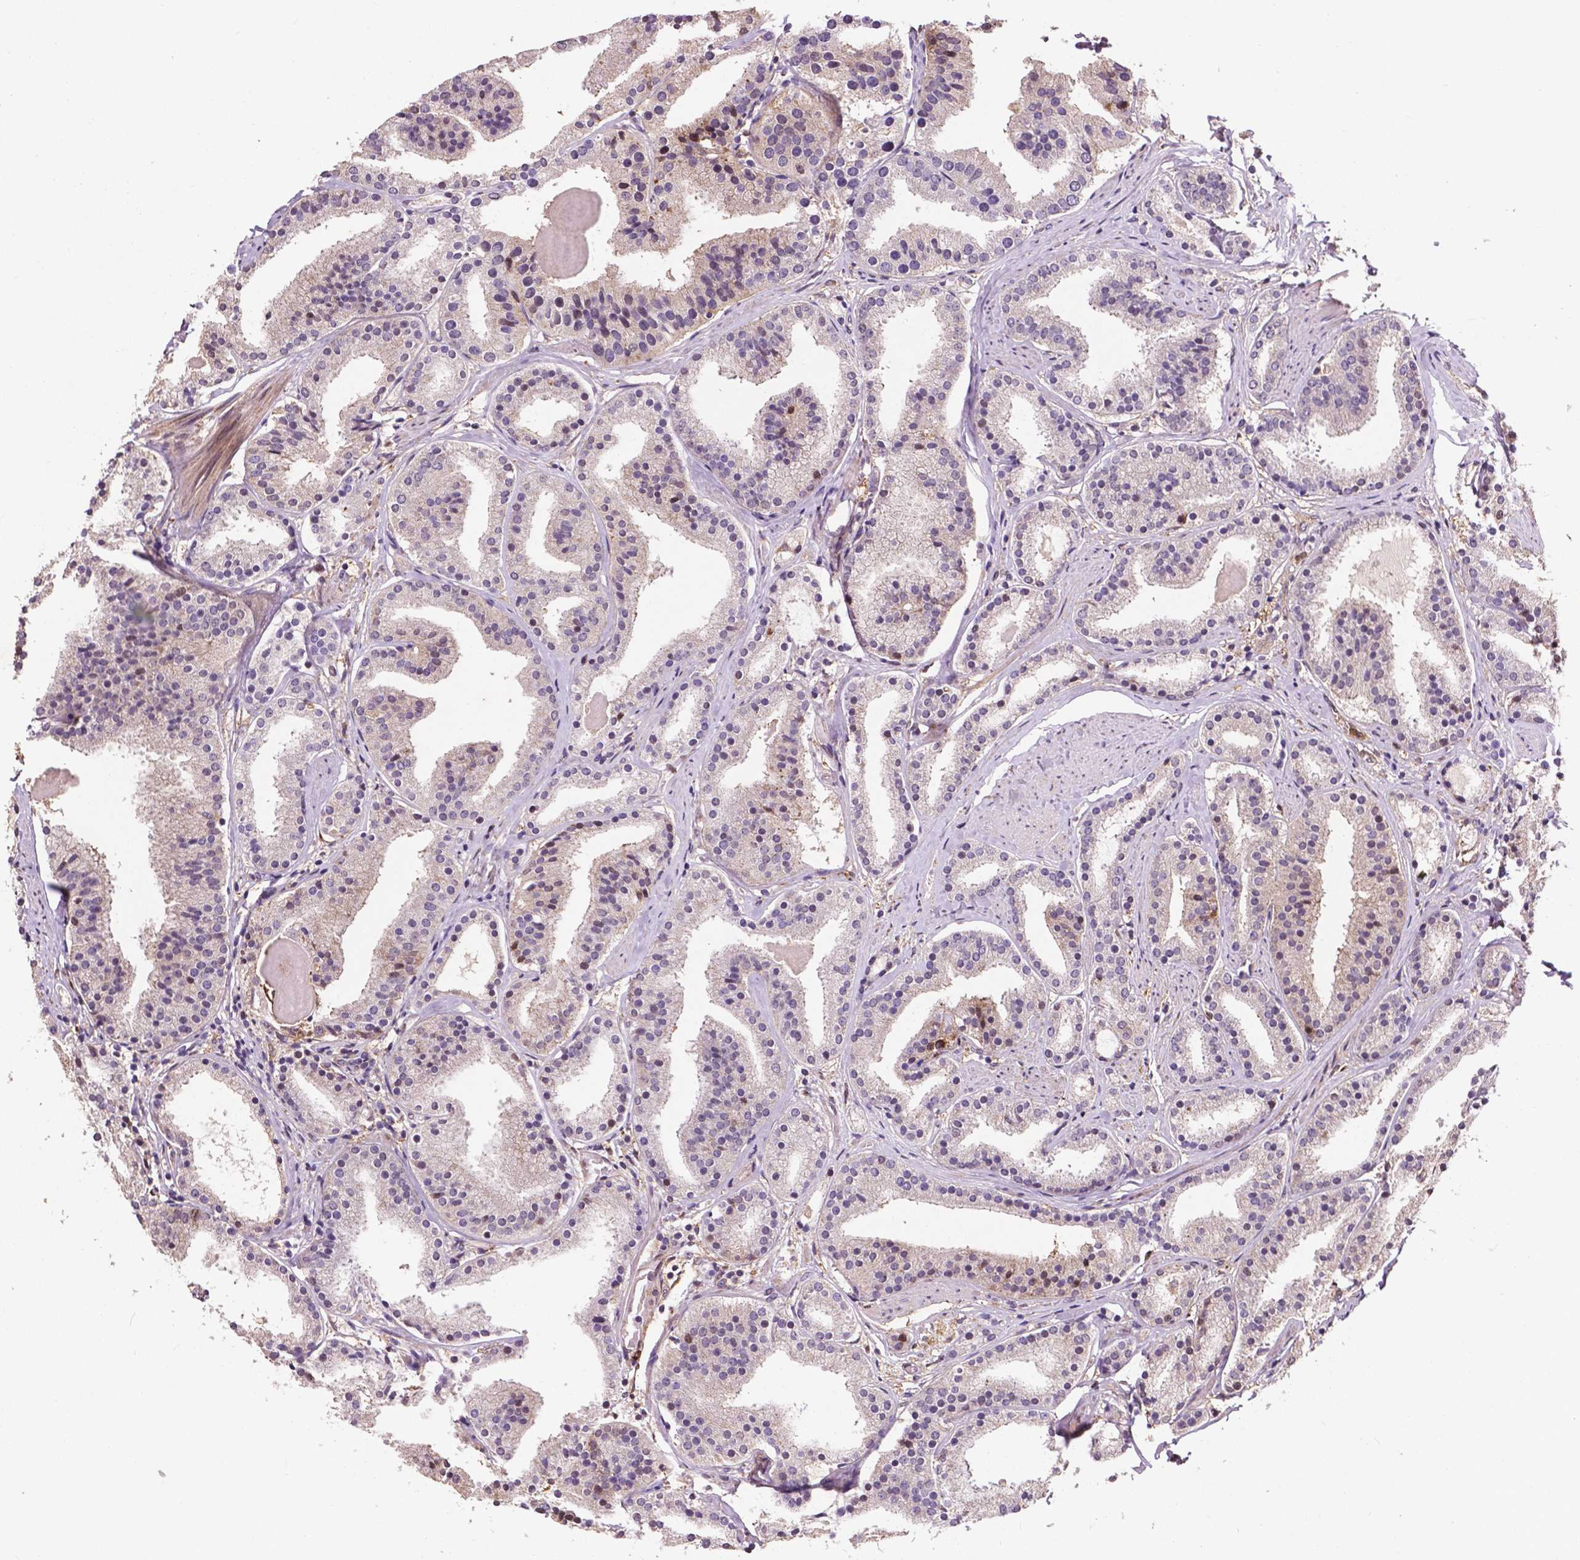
{"staining": {"intensity": "negative", "quantity": "none", "location": "none"}, "tissue": "prostate cancer", "cell_type": "Tumor cells", "image_type": "cancer", "snomed": [{"axis": "morphology", "description": "Adenocarcinoma, High grade"}, {"axis": "topography", "description": "Prostate"}], "caption": "Immunohistochemistry (IHC) photomicrograph of neoplastic tissue: prostate cancer stained with DAB displays no significant protein expression in tumor cells.", "gene": "SMAD3", "patient": {"sex": "male", "age": 63}}